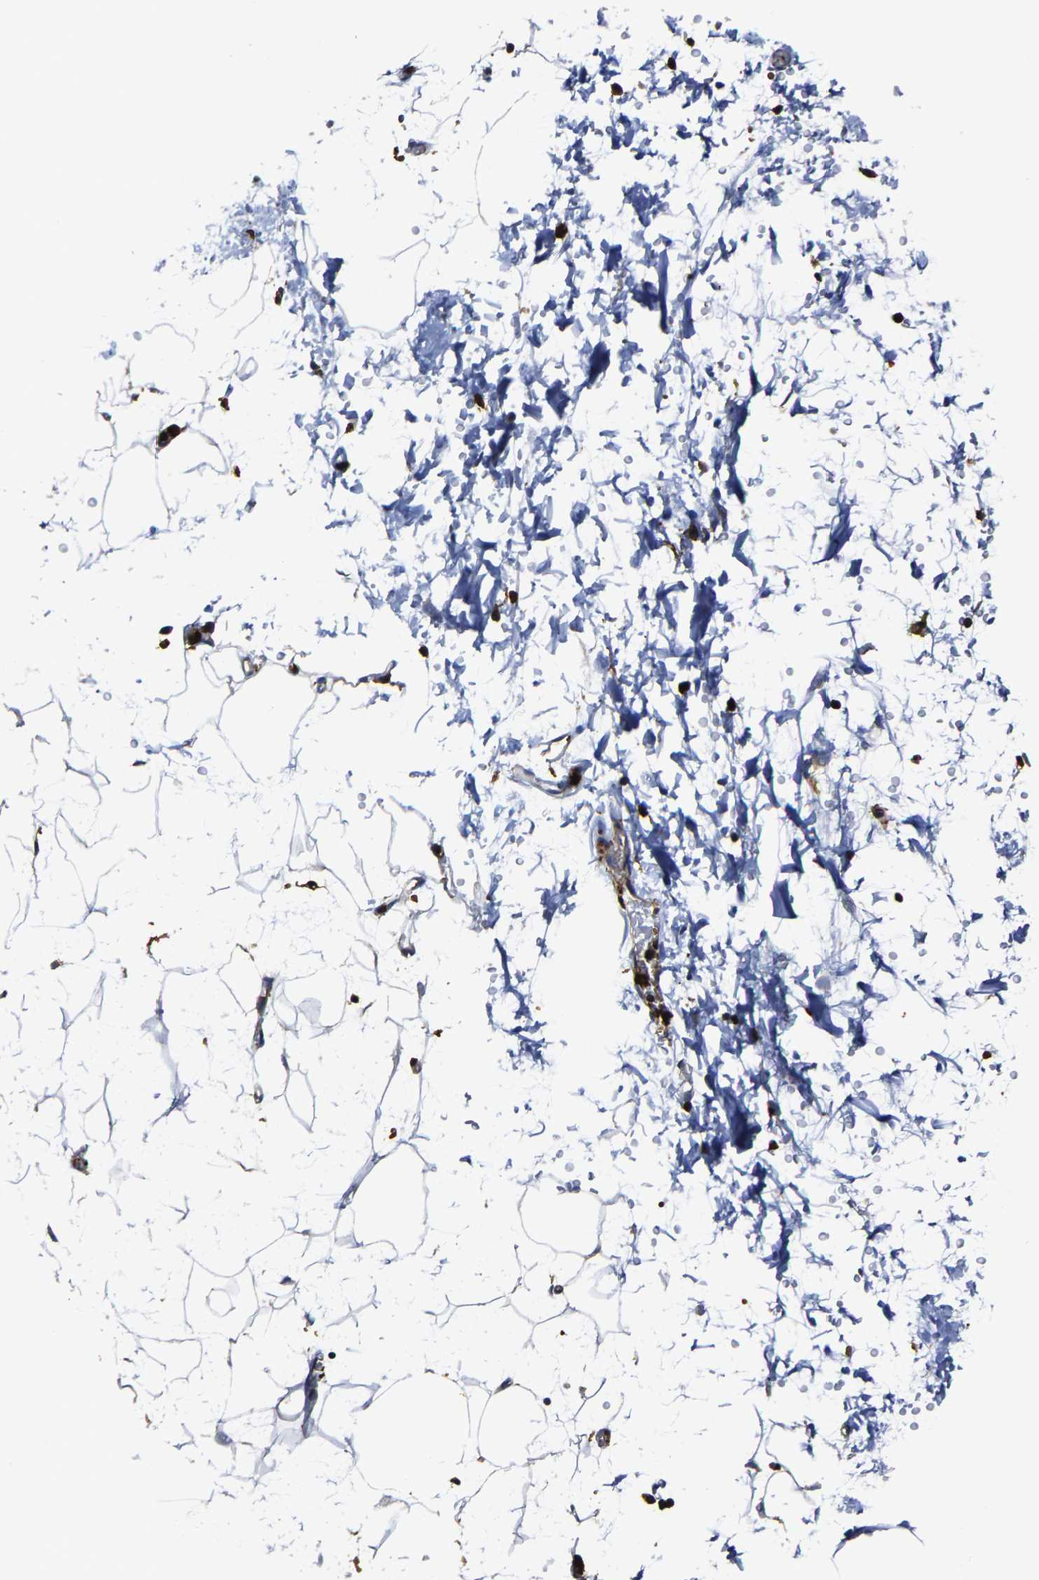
{"staining": {"intensity": "negative", "quantity": "none", "location": "none"}, "tissue": "adipose tissue", "cell_type": "Adipocytes", "image_type": "normal", "snomed": [{"axis": "morphology", "description": "Normal tissue, NOS"}, {"axis": "topography", "description": "Soft tissue"}], "caption": "Adipose tissue stained for a protein using immunohistochemistry demonstrates no staining adipocytes.", "gene": "TRAF6", "patient": {"sex": "male", "age": 72}}